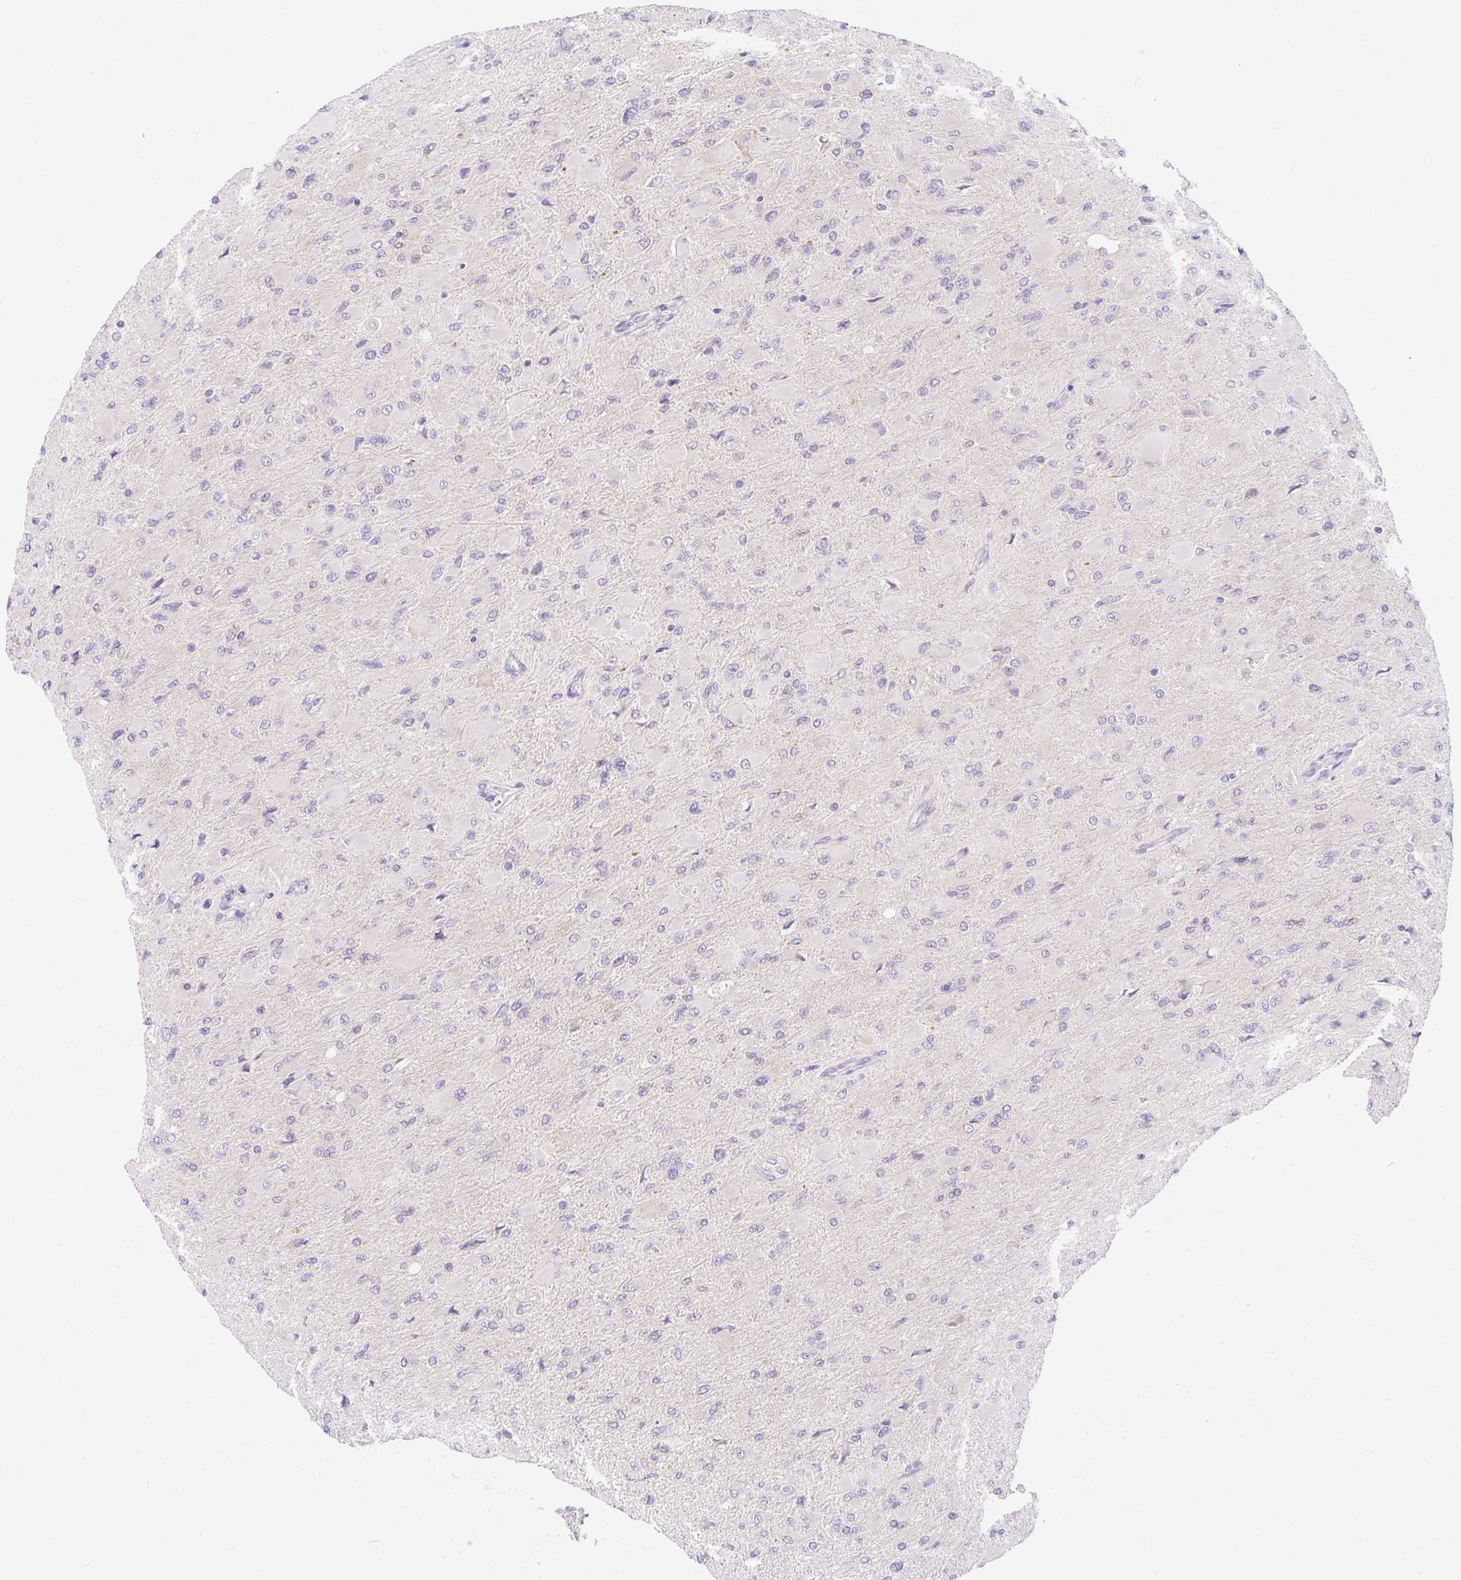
{"staining": {"intensity": "negative", "quantity": "none", "location": "none"}, "tissue": "glioma", "cell_type": "Tumor cells", "image_type": "cancer", "snomed": [{"axis": "morphology", "description": "Glioma, malignant, High grade"}, {"axis": "topography", "description": "Cerebral cortex"}], "caption": "High-grade glioma (malignant) was stained to show a protein in brown. There is no significant expression in tumor cells. (DAB (3,3'-diaminobenzidine) immunohistochemistry (IHC) with hematoxylin counter stain).", "gene": "ITPK1", "patient": {"sex": "female", "age": 36}}